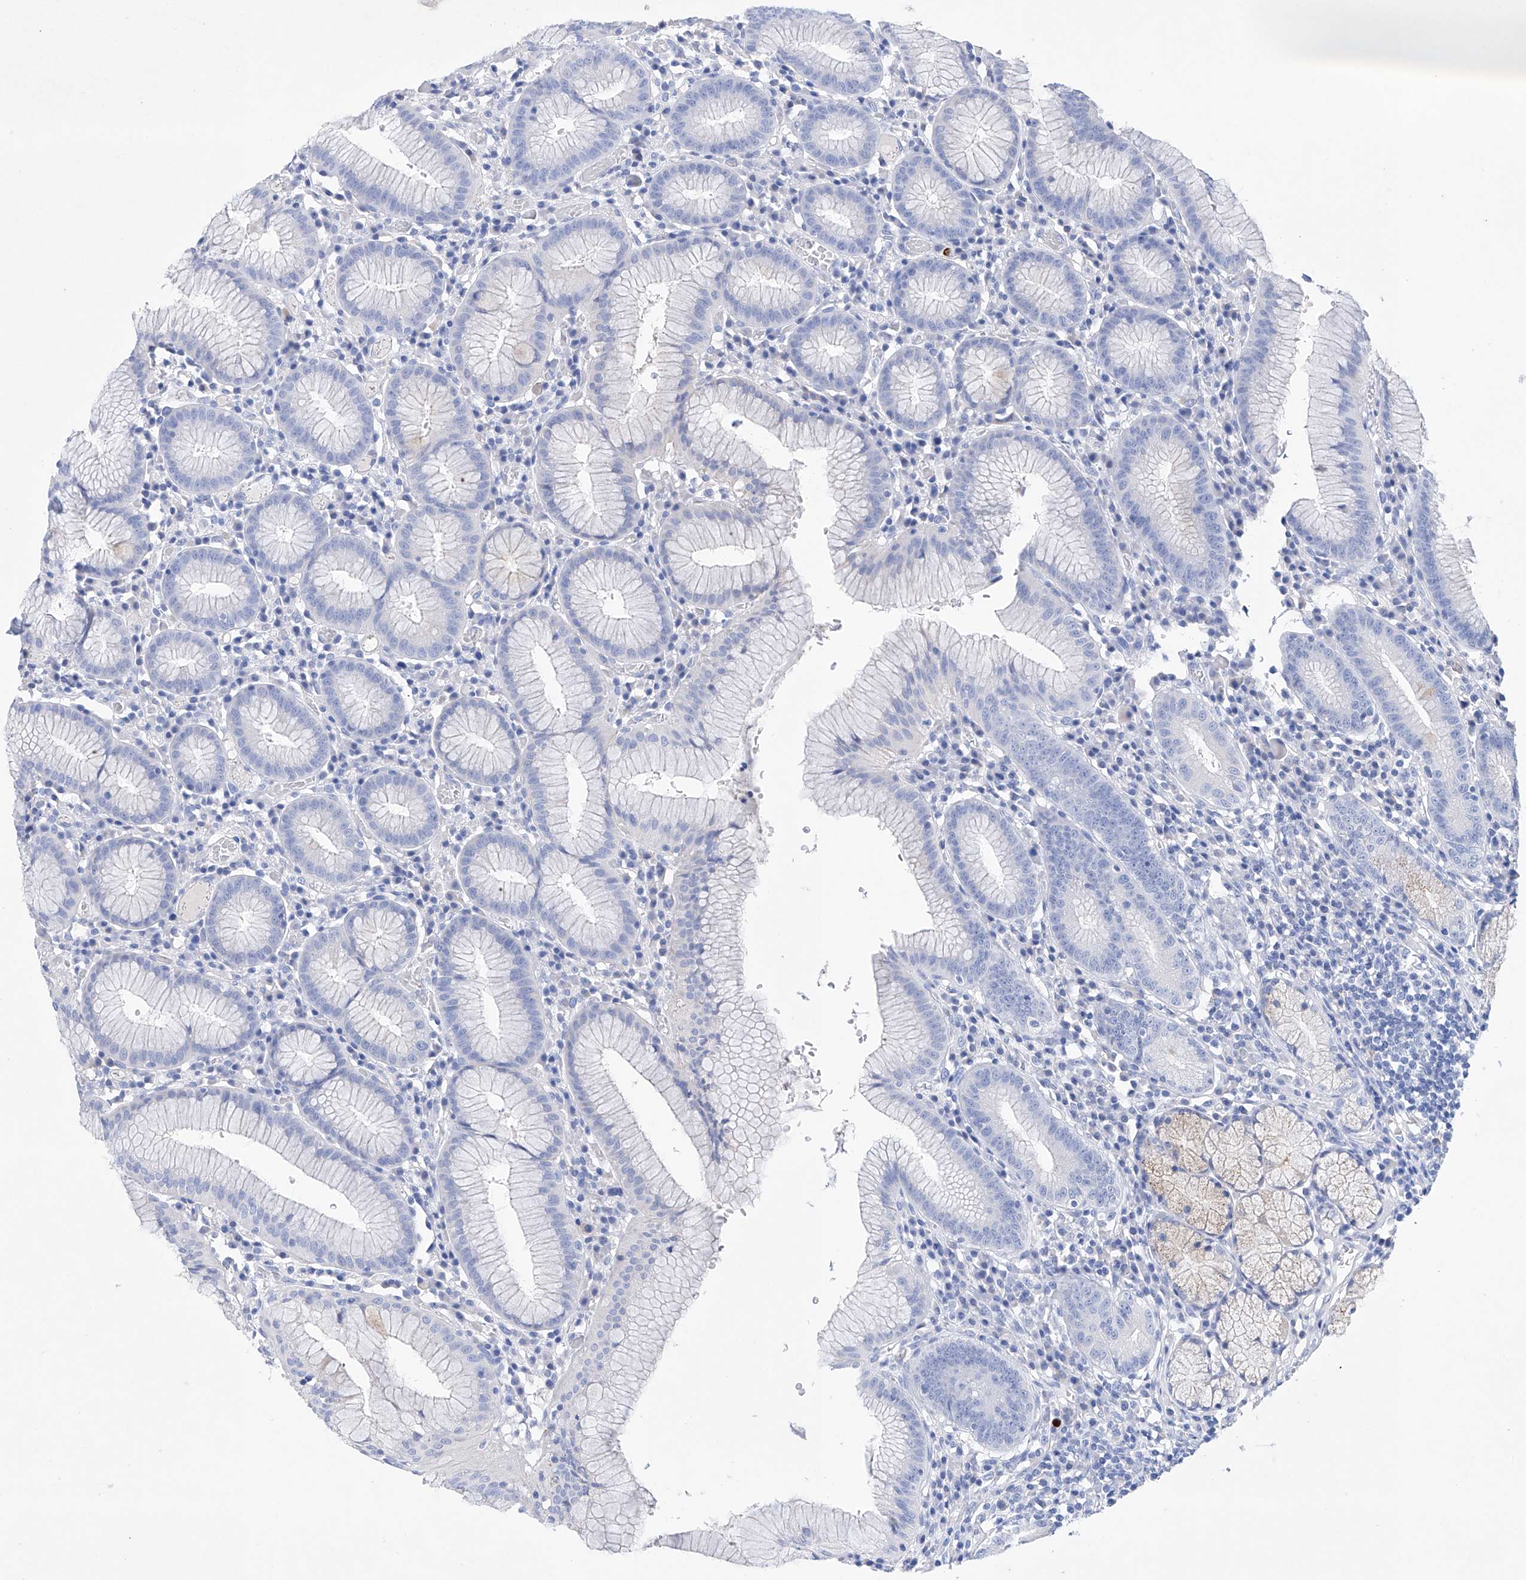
{"staining": {"intensity": "negative", "quantity": "none", "location": "none"}, "tissue": "stomach", "cell_type": "Glandular cells", "image_type": "normal", "snomed": [{"axis": "morphology", "description": "Normal tissue, NOS"}, {"axis": "topography", "description": "Stomach"}], "caption": "Image shows no protein expression in glandular cells of unremarkable stomach. (Brightfield microscopy of DAB (3,3'-diaminobenzidine) IHC at high magnification).", "gene": "LURAP1", "patient": {"sex": "male", "age": 55}}